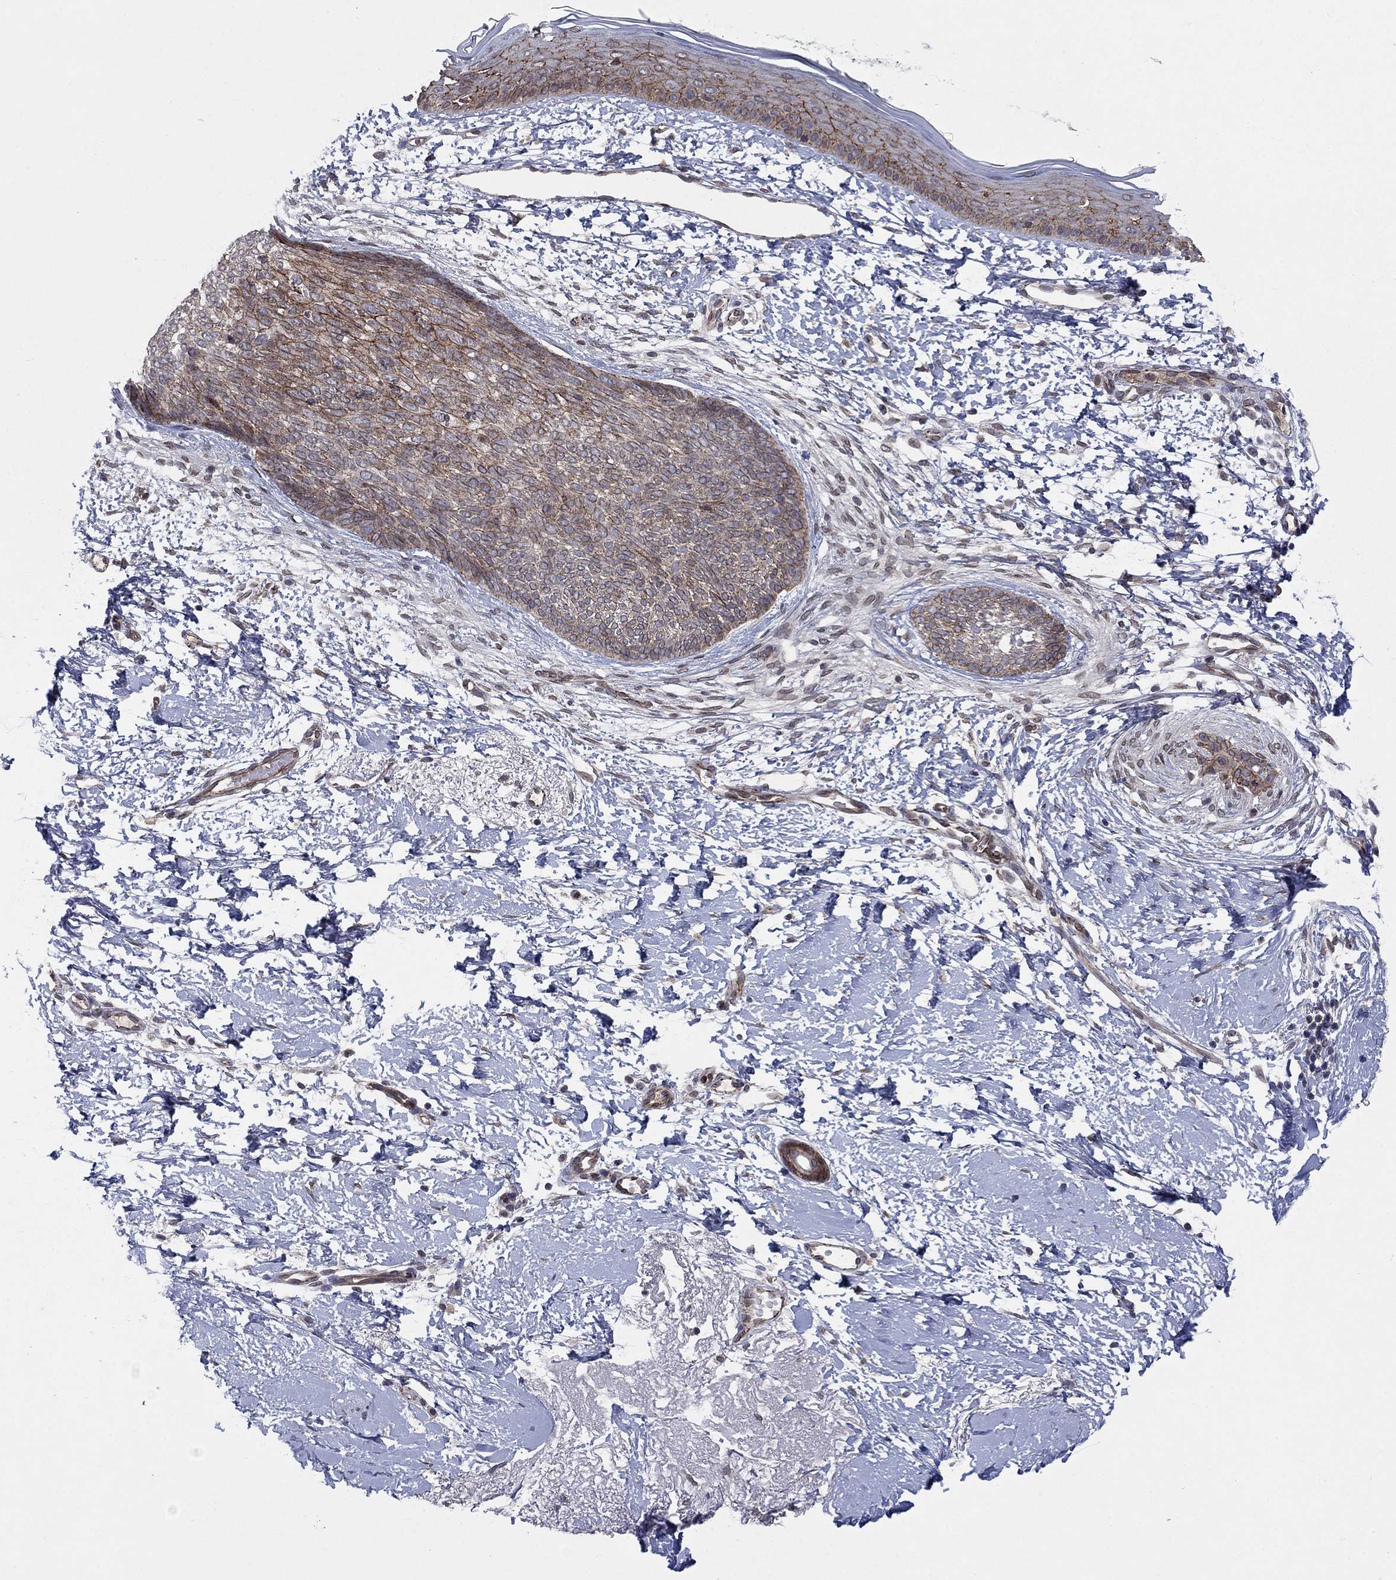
{"staining": {"intensity": "moderate", "quantity": "25%-75%", "location": "cytoplasmic/membranous"}, "tissue": "skin cancer", "cell_type": "Tumor cells", "image_type": "cancer", "snomed": [{"axis": "morphology", "description": "Normal tissue, NOS"}, {"axis": "morphology", "description": "Basal cell carcinoma"}, {"axis": "topography", "description": "Skin"}], "caption": "Moderate cytoplasmic/membranous staining for a protein is seen in approximately 25%-75% of tumor cells of skin cancer using immunohistochemistry.", "gene": "EMC9", "patient": {"sex": "male", "age": 84}}